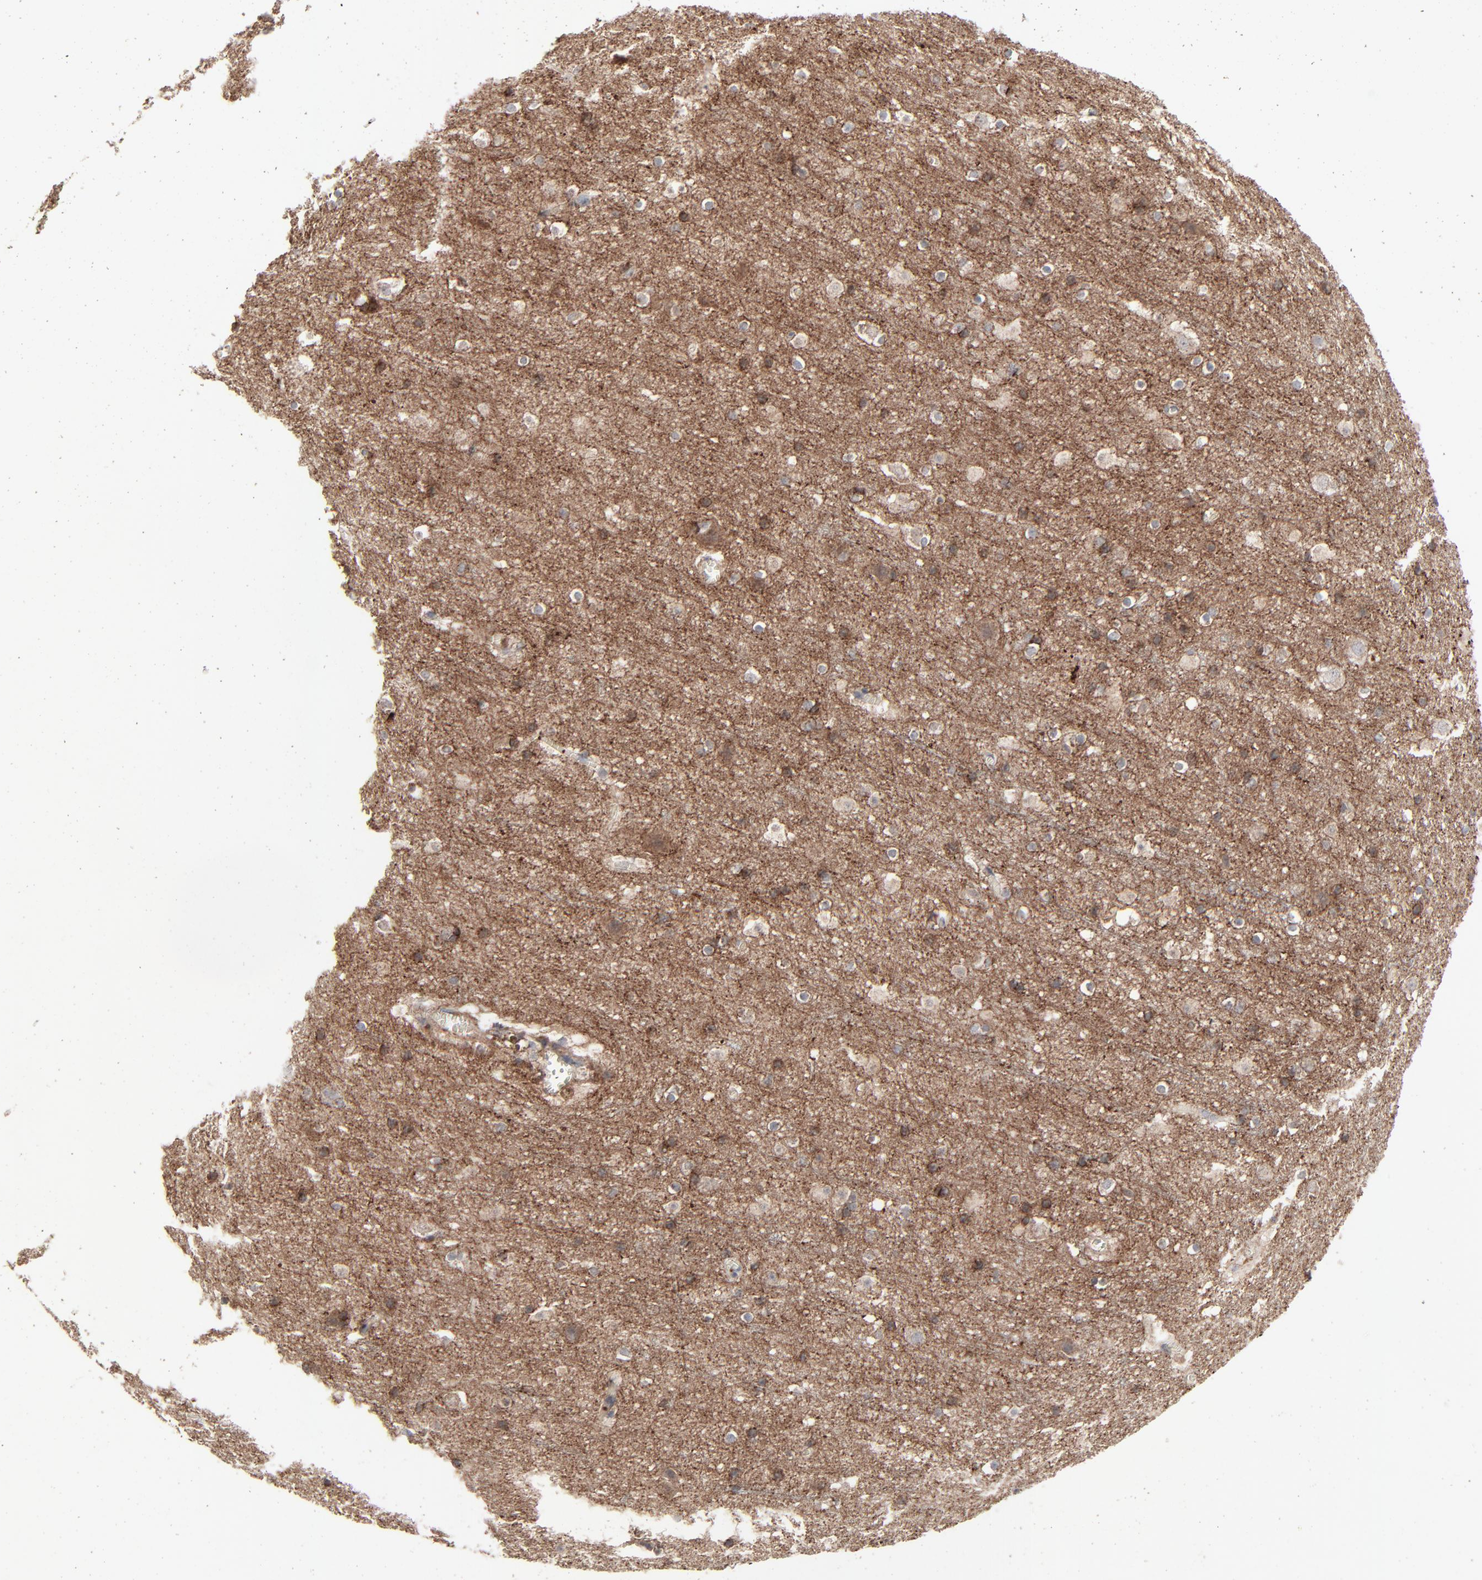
{"staining": {"intensity": "negative", "quantity": "none", "location": "none"}, "tissue": "cerebral cortex", "cell_type": "Endothelial cells", "image_type": "normal", "snomed": [{"axis": "morphology", "description": "Normal tissue, NOS"}, {"axis": "topography", "description": "Cerebral cortex"}], "caption": "Cerebral cortex stained for a protein using immunohistochemistry displays no positivity endothelial cells.", "gene": "JAM3", "patient": {"sex": "male", "age": 45}}